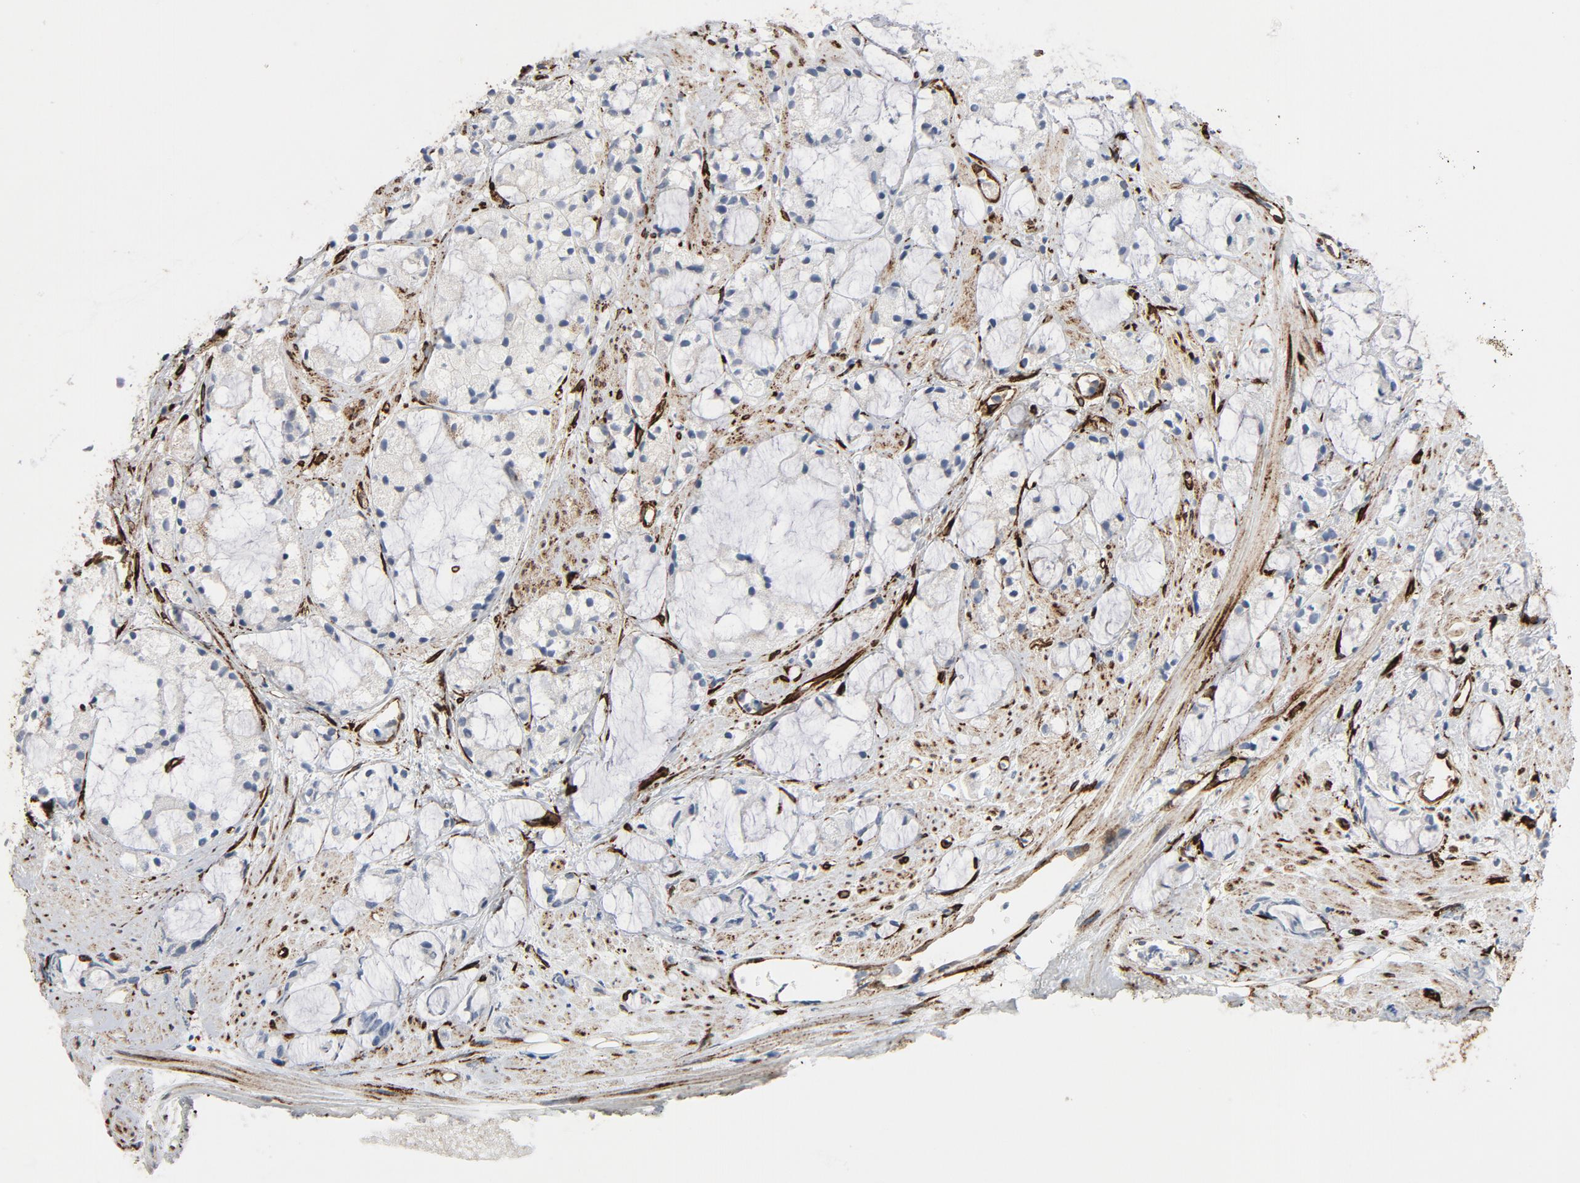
{"staining": {"intensity": "weak", "quantity": "25%-75%", "location": "cytoplasmic/membranous"}, "tissue": "prostate cancer", "cell_type": "Tumor cells", "image_type": "cancer", "snomed": [{"axis": "morphology", "description": "Adenocarcinoma, High grade"}, {"axis": "topography", "description": "Prostate"}], "caption": "This is an image of IHC staining of prostate high-grade adenocarcinoma, which shows weak positivity in the cytoplasmic/membranous of tumor cells.", "gene": "SERPINH1", "patient": {"sex": "male", "age": 67}}